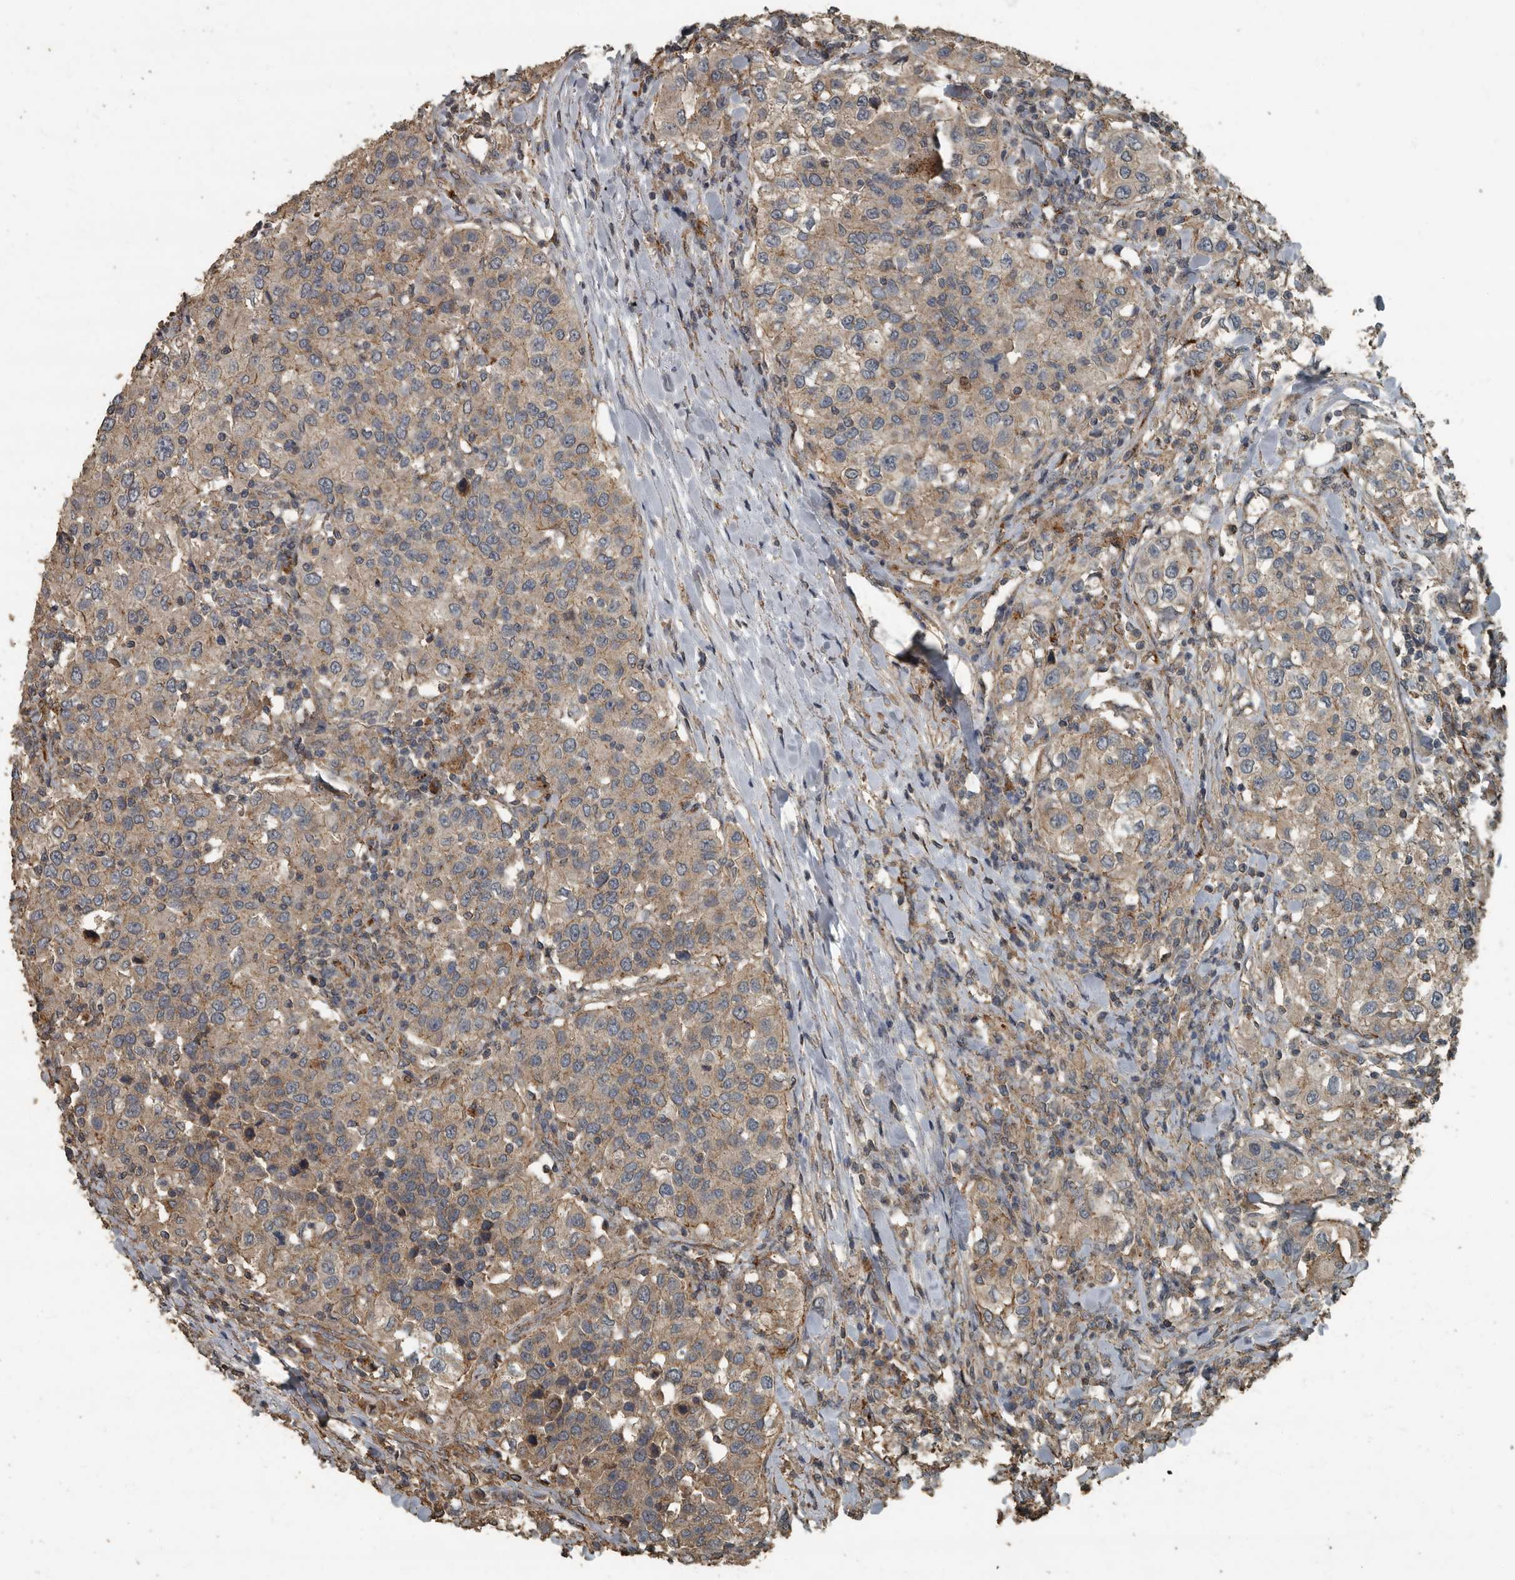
{"staining": {"intensity": "weak", "quantity": ">75%", "location": "cytoplasmic/membranous"}, "tissue": "urothelial cancer", "cell_type": "Tumor cells", "image_type": "cancer", "snomed": [{"axis": "morphology", "description": "Urothelial carcinoma, High grade"}, {"axis": "topography", "description": "Urinary bladder"}], "caption": "DAB immunohistochemical staining of human urothelial cancer demonstrates weak cytoplasmic/membranous protein expression in approximately >75% of tumor cells.", "gene": "IL15RA", "patient": {"sex": "female", "age": 80}}